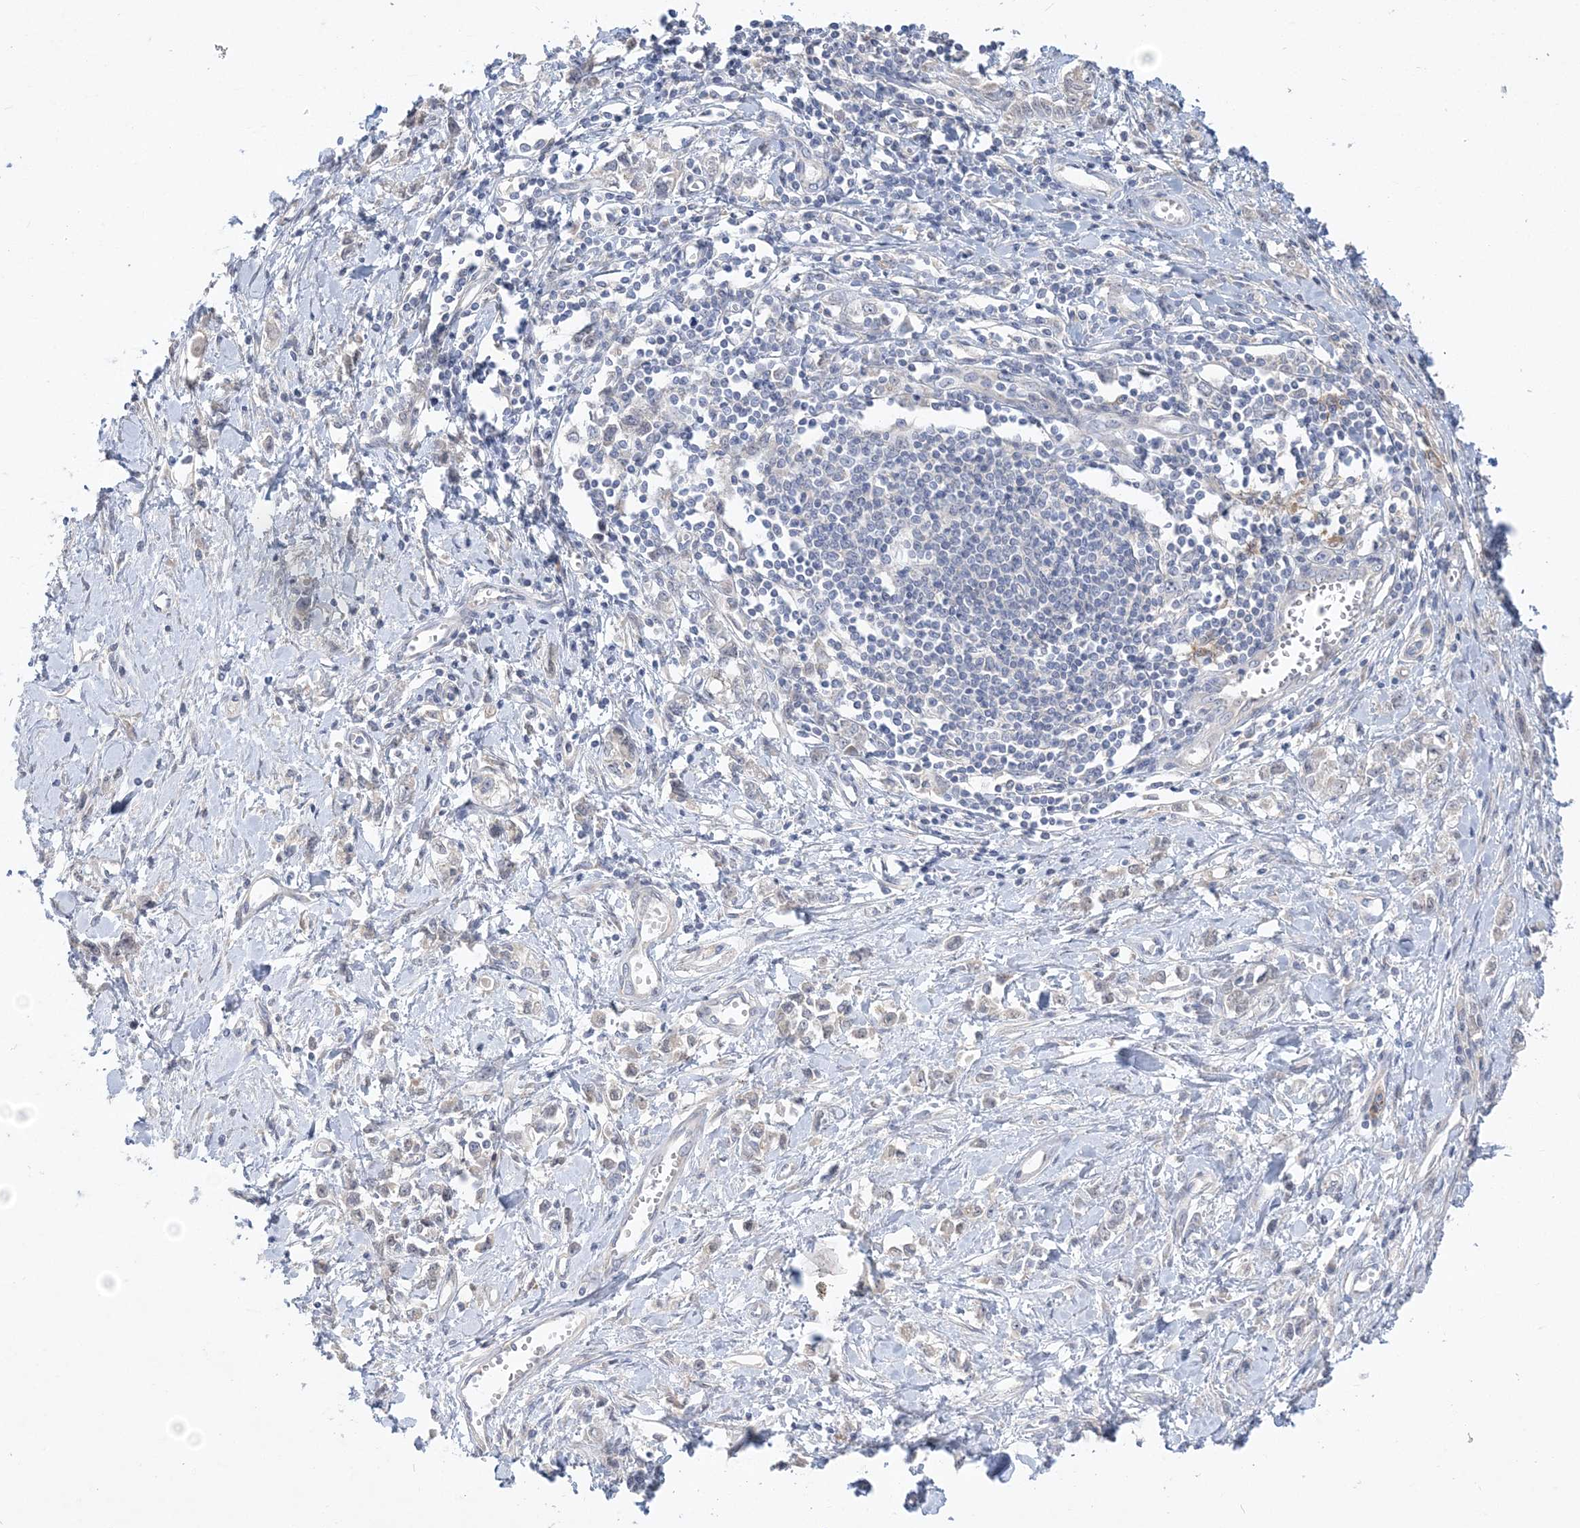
{"staining": {"intensity": "negative", "quantity": "none", "location": "none"}, "tissue": "stomach cancer", "cell_type": "Tumor cells", "image_type": "cancer", "snomed": [{"axis": "morphology", "description": "Adenocarcinoma, NOS"}, {"axis": "topography", "description": "Stomach"}], "caption": "This is an IHC histopathology image of human stomach cancer (adenocarcinoma). There is no positivity in tumor cells.", "gene": "ANKRD35", "patient": {"sex": "female", "age": 76}}